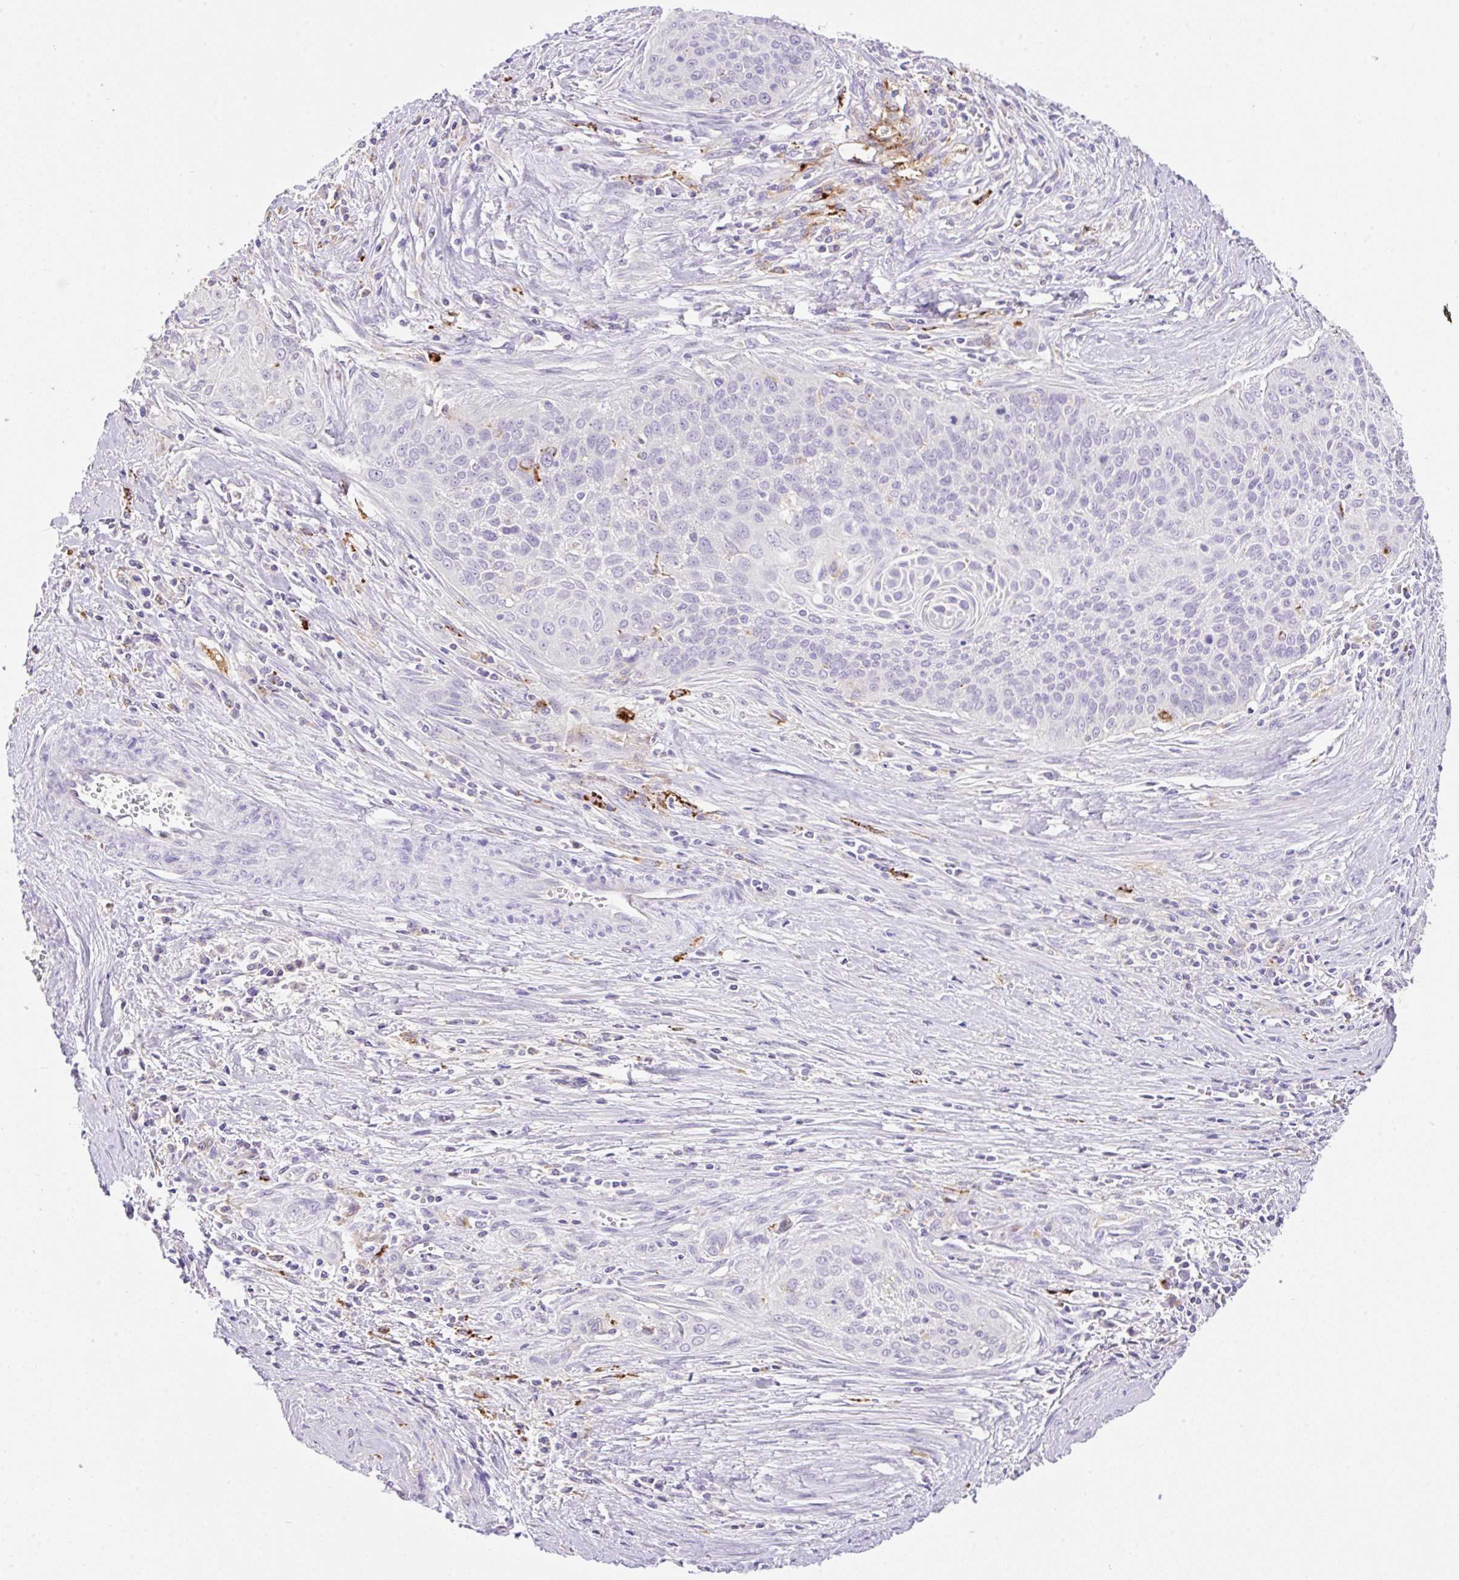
{"staining": {"intensity": "negative", "quantity": "none", "location": "none"}, "tissue": "cervical cancer", "cell_type": "Tumor cells", "image_type": "cancer", "snomed": [{"axis": "morphology", "description": "Squamous cell carcinoma, NOS"}, {"axis": "topography", "description": "Cervix"}], "caption": "A high-resolution photomicrograph shows IHC staining of cervical cancer, which exhibits no significant expression in tumor cells.", "gene": "TDRD15", "patient": {"sex": "female", "age": 55}}